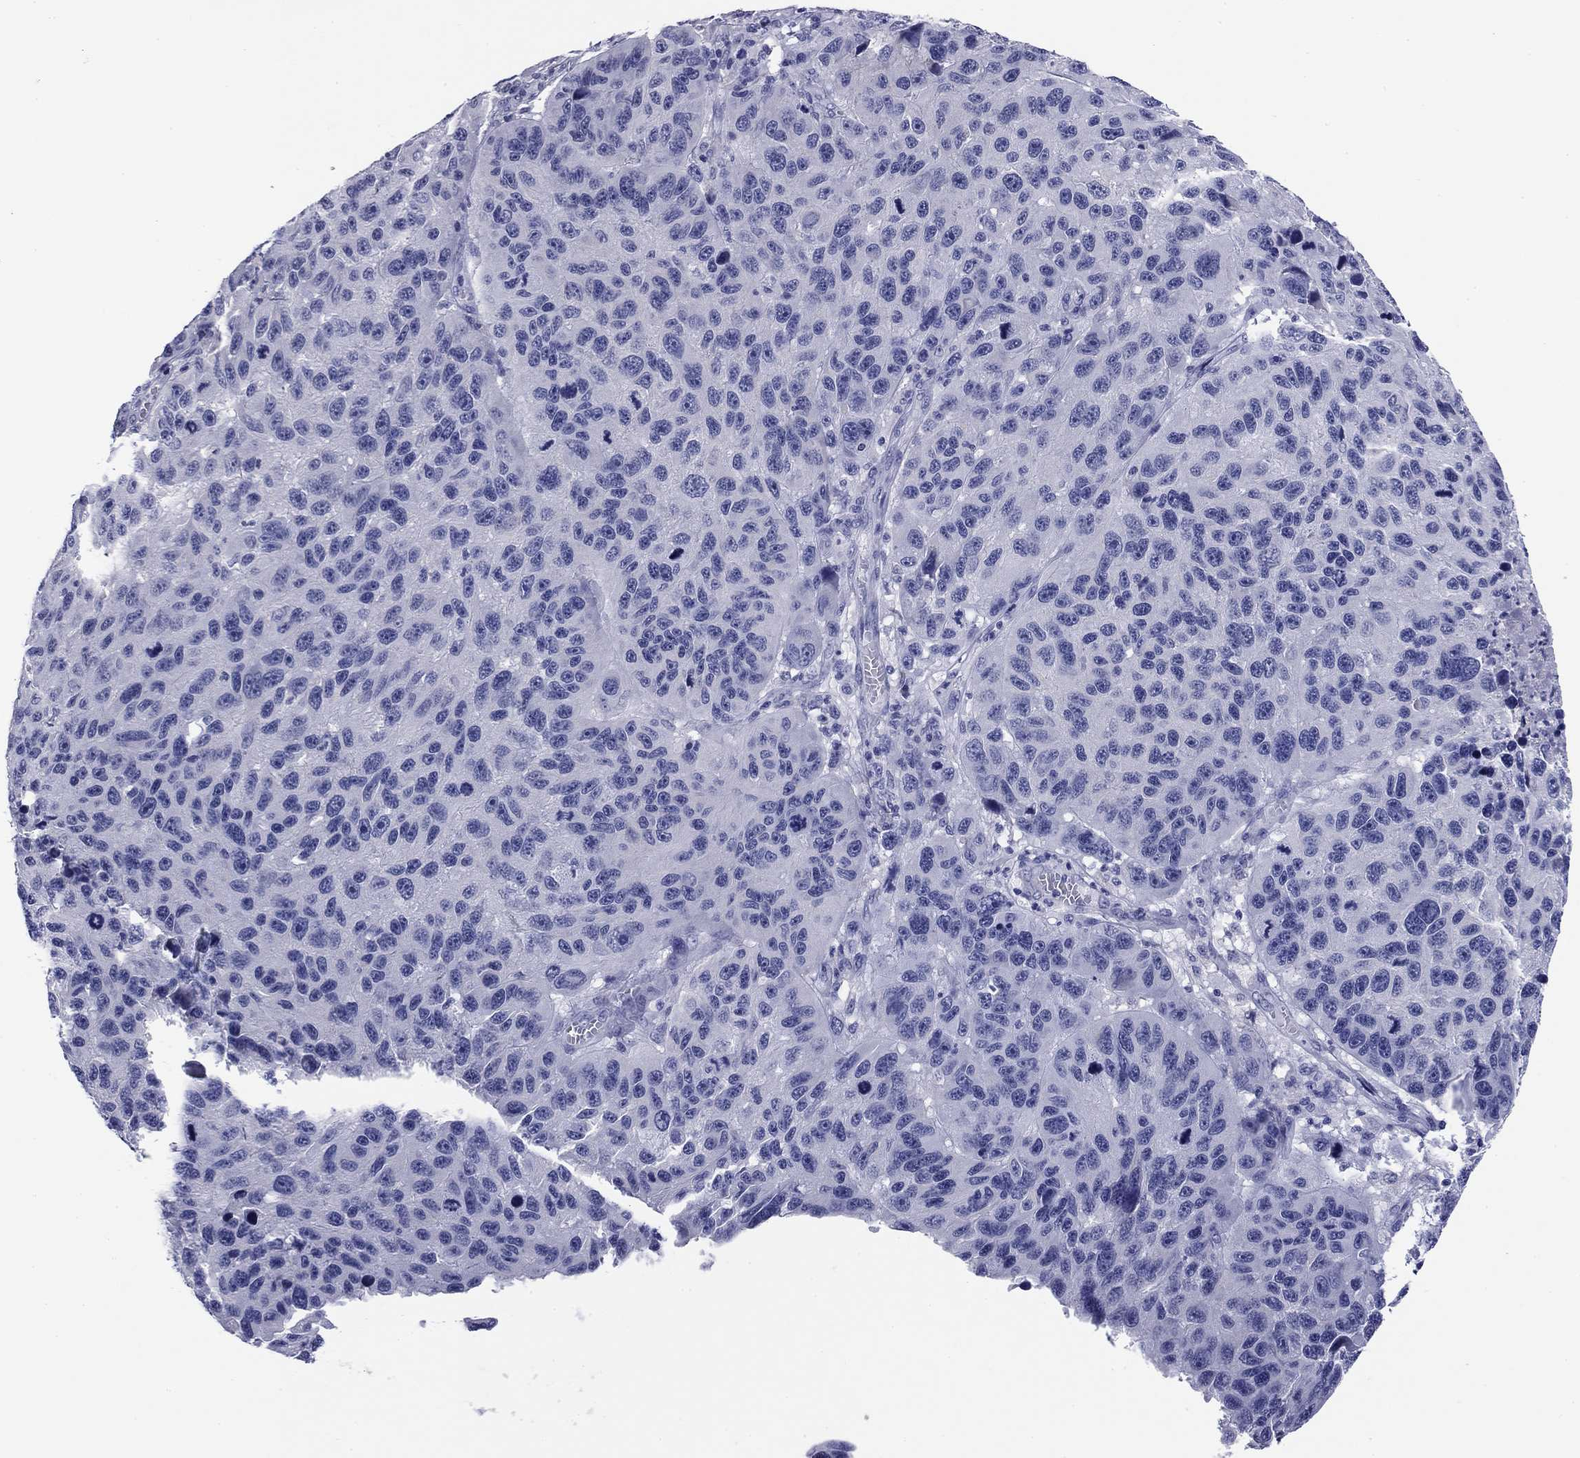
{"staining": {"intensity": "negative", "quantity": "none", "location": "none"}, "tissue": "melanoma", "cell_type": "Tumor cells", "image_type": "cancer", "snomed": [{"axis": "morphology", "description": "Malignant melanoma, NOS"}, {"axis": "topography", "description": "Skin"}], "caption": "An immunohistochemistry histopathology image of malignant melanoma is shown. There is no staining in tumor cells of malignant melanoma.", "gene": "ABCC2", "patient": {"sex": "male", "age": 53}}